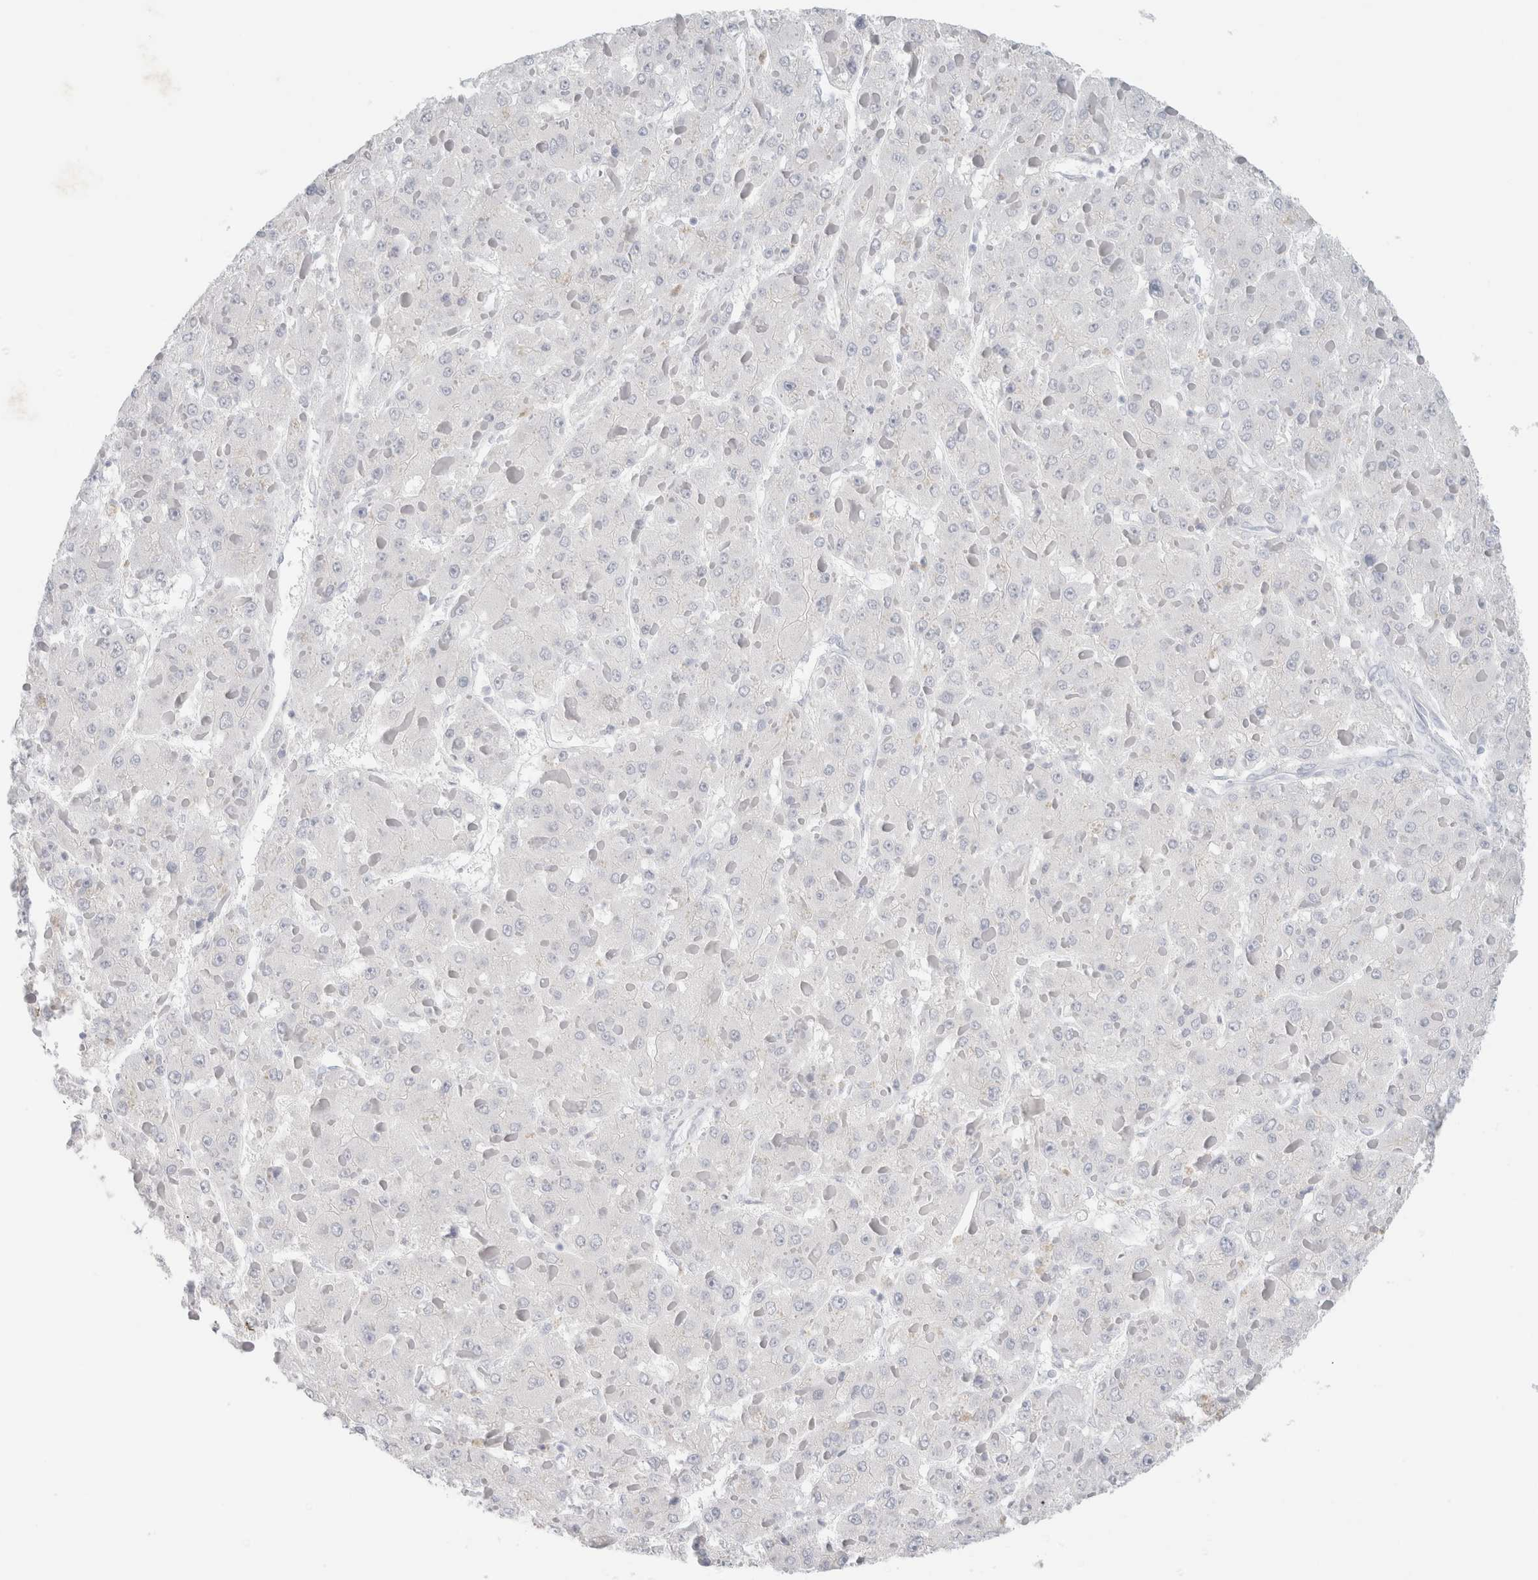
{"staining": {"intensity": "negative", "quantity": "none", "location": "none"}, "tissue": "liver cancer", "cell_type": "Tumor cells", "image_type": "cancer", "snomed": [{"axis": "morphology", "description": "Carcinoma, Hepatocellular, NOS"}, {"axis": "topography", "description": "Liver"}], "caption": "This is a photomicrograph of immunohistochemistry staining of liver cancer, which shows no staining in tumor cells.", "gene": "IL6", "patient": {"sex": "female", "age": 73}}